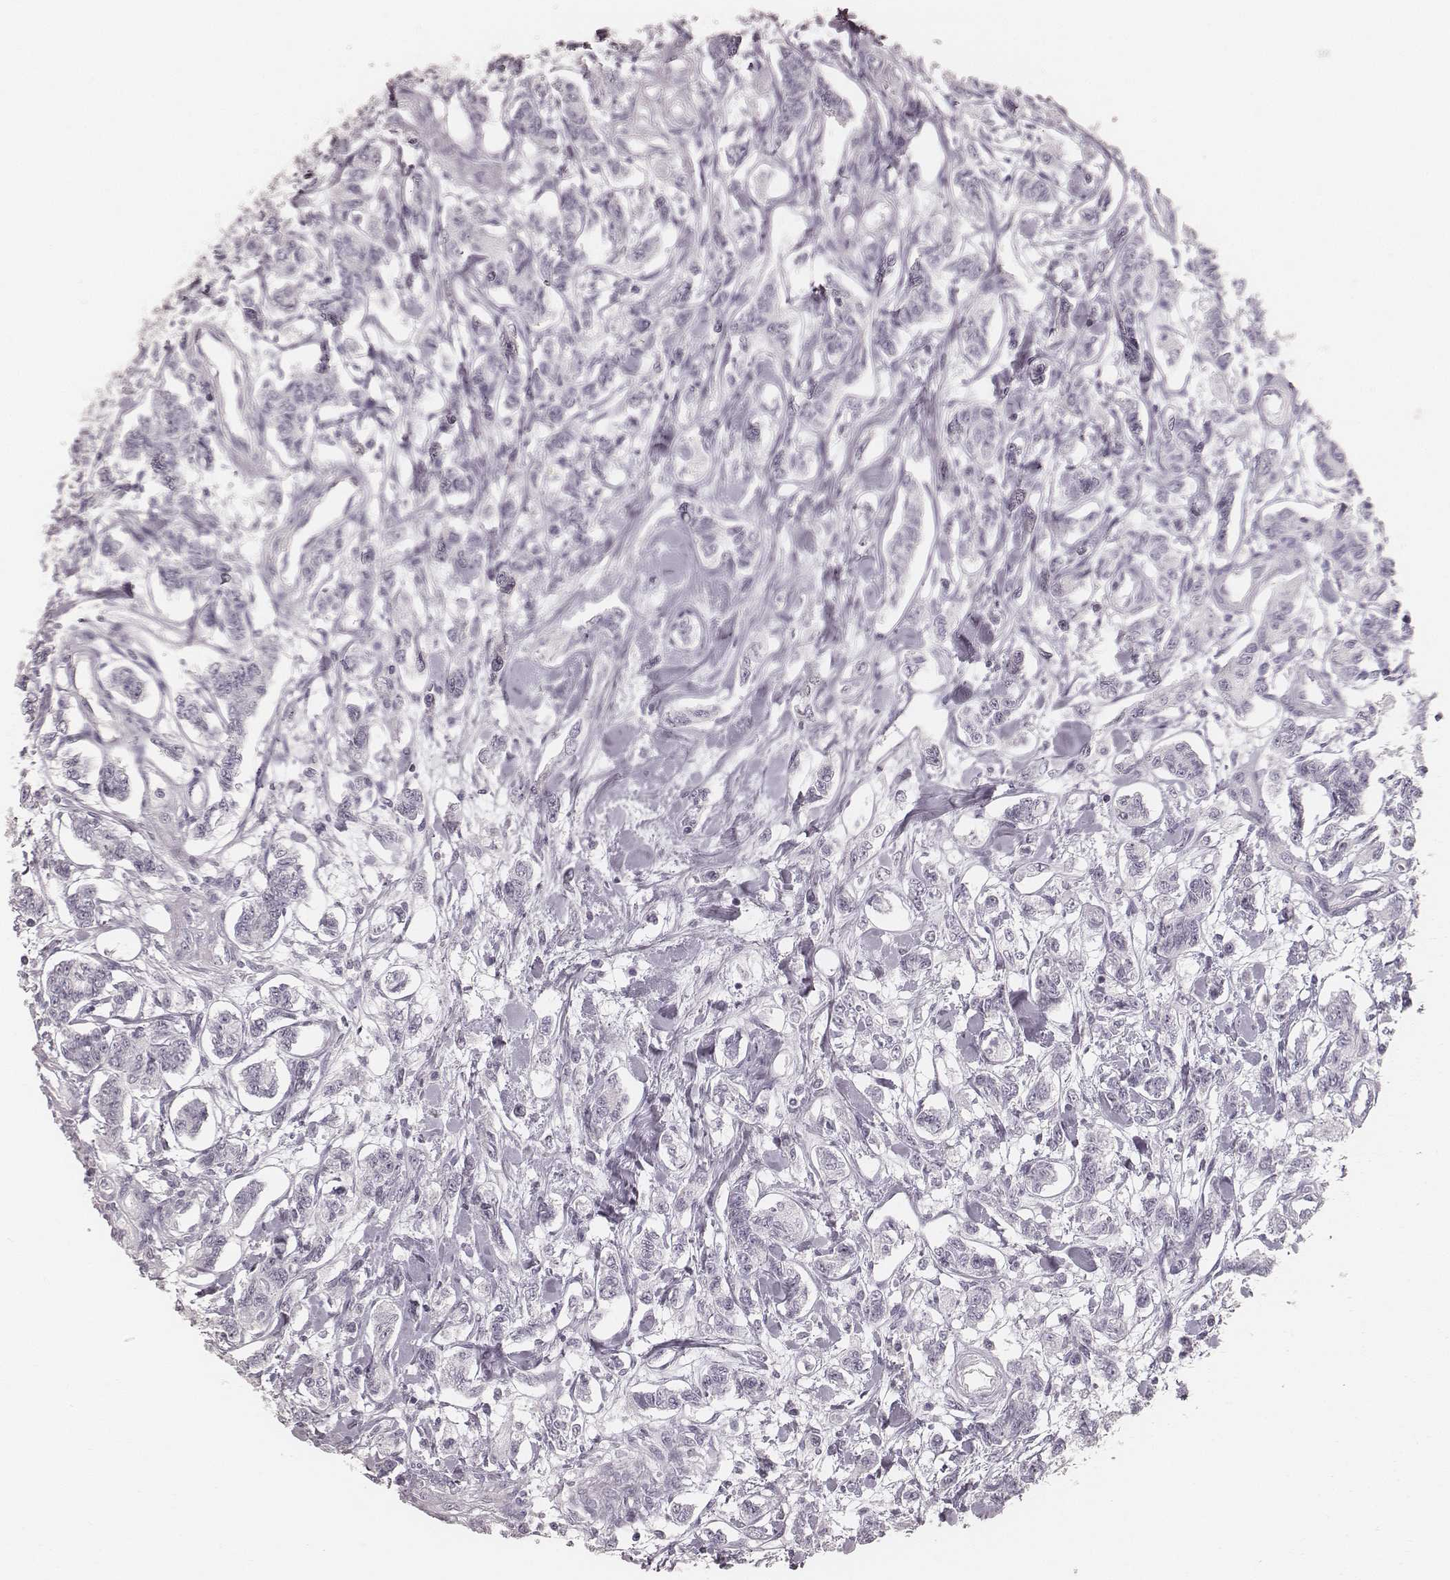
{"staining": {"intensity": "negative", "quantity": "none", "location": "none"}, "tissue": "carcinoid", "cell_type": "Tumor cells", "image_type": "cancer", "snomed": [{"axis": "morphology", "description": "Carcinoid, malignant, NOS"}, {"axis": "topography", "description": "Kidney"}], "caption": "The image demonstrates no significant expression in tumor cells of carcinoid (malignant).", "gene": "KRT34", "patient": {"sex": "female", "age": 41}}